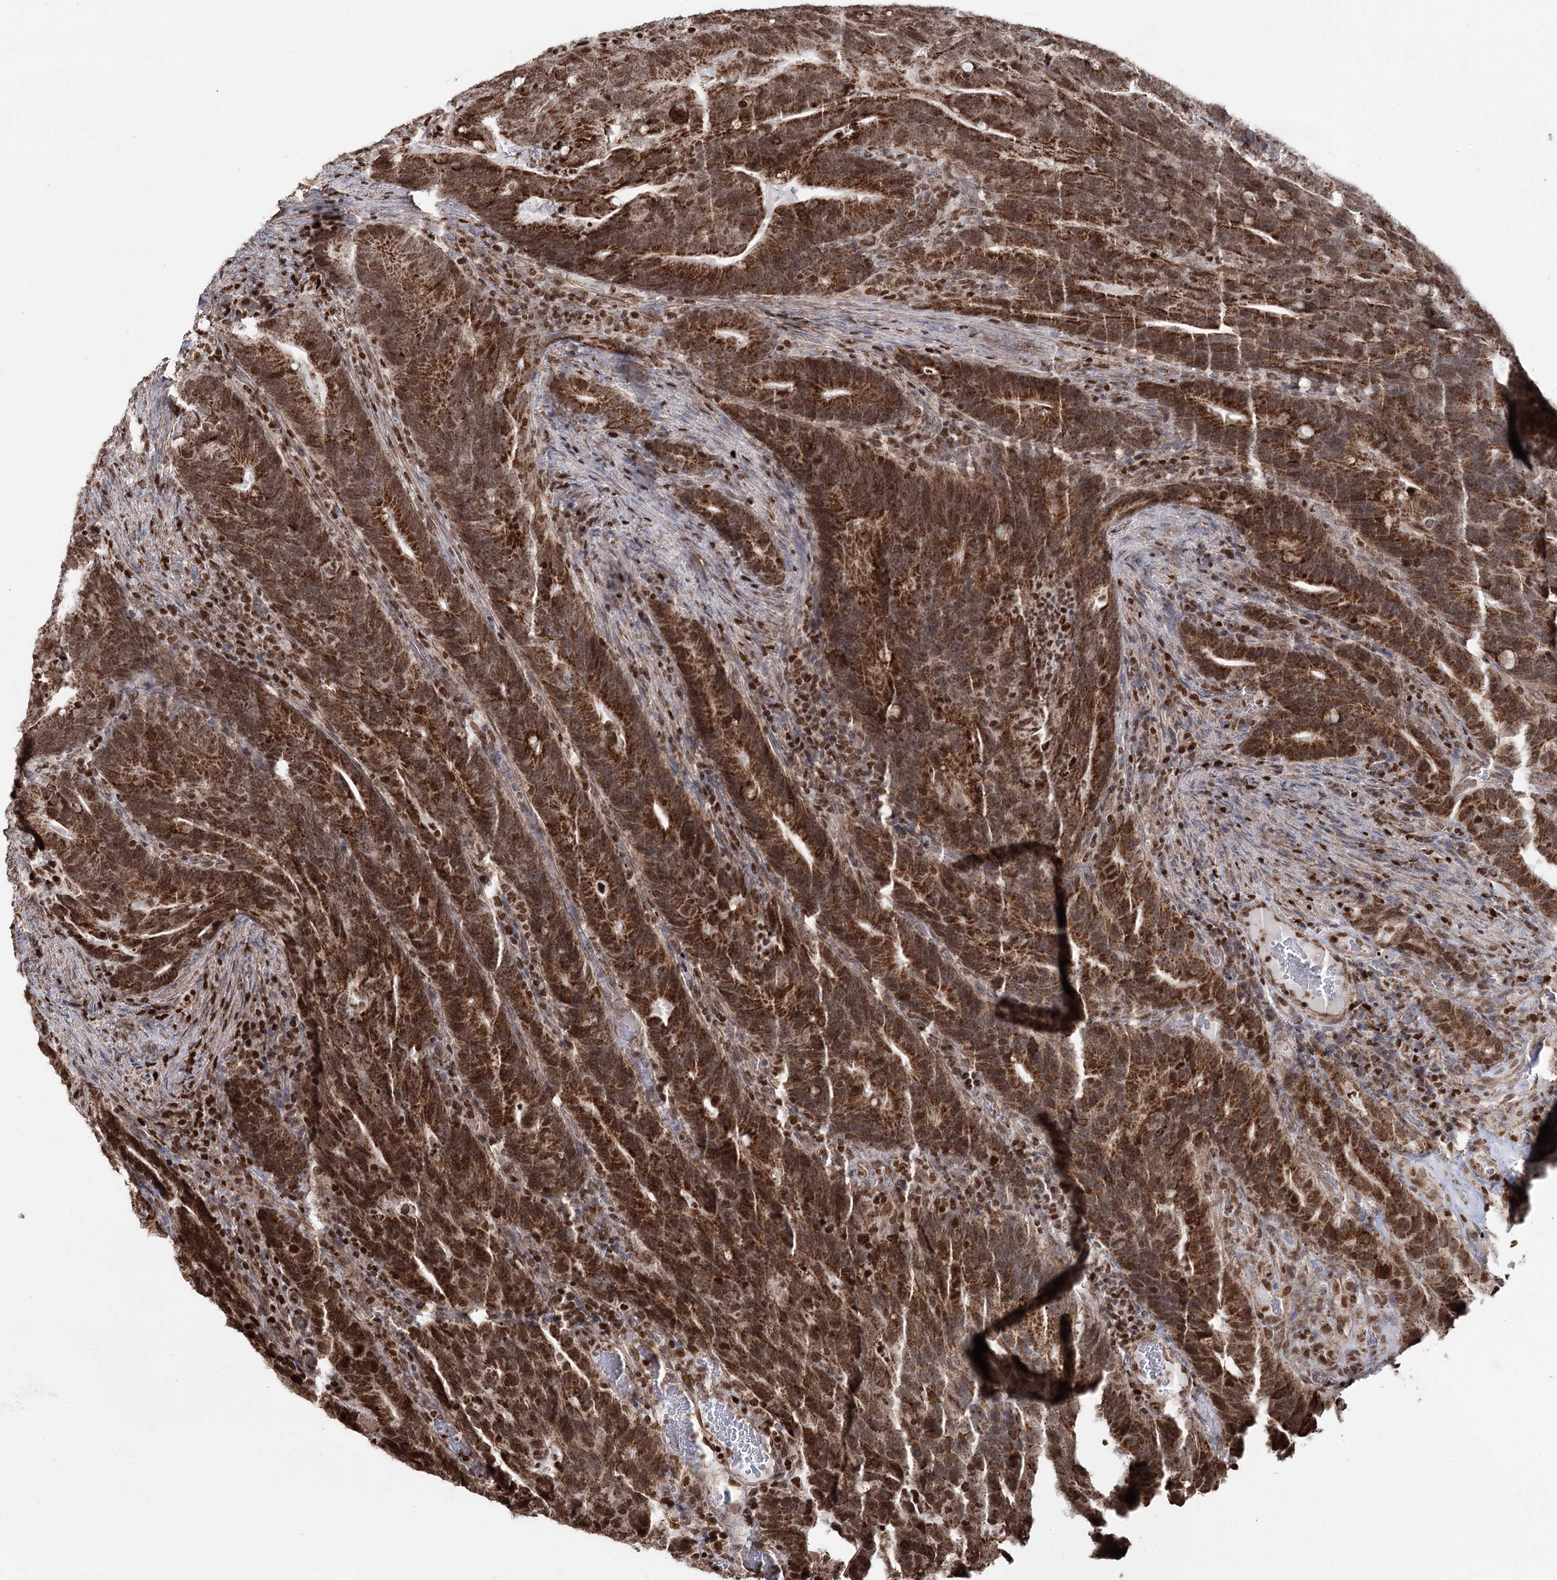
{"staining": {"intensity": "strong", "quantity": ">75%", "location": "cytoplasmic/membranous,nuclear"}, "tissue": "colorectal cancer", "cell_type": "Tumor cells", "image_type": "cancer", "snomed": [{"axis": "morphology", "description": "Adenocarcinoma, NOS"}, {"axis": "topography", "description": "Colon"}], "caption": "Immunohistochemistry staining of colorectal adenocarcinoma, which reveals high levels of strong cytoplasmic/membranous and nuclear positivity in about >75% of tumor cells indicating strong cytoplasmic/membranous and nuclear protein staining. The staining was performed using DAB (brown) for protein detection and nuclei were counterstained in hematoxylin (blue).", "gene": "PDHX", "patient": {"sex": "female", "age": 66}}